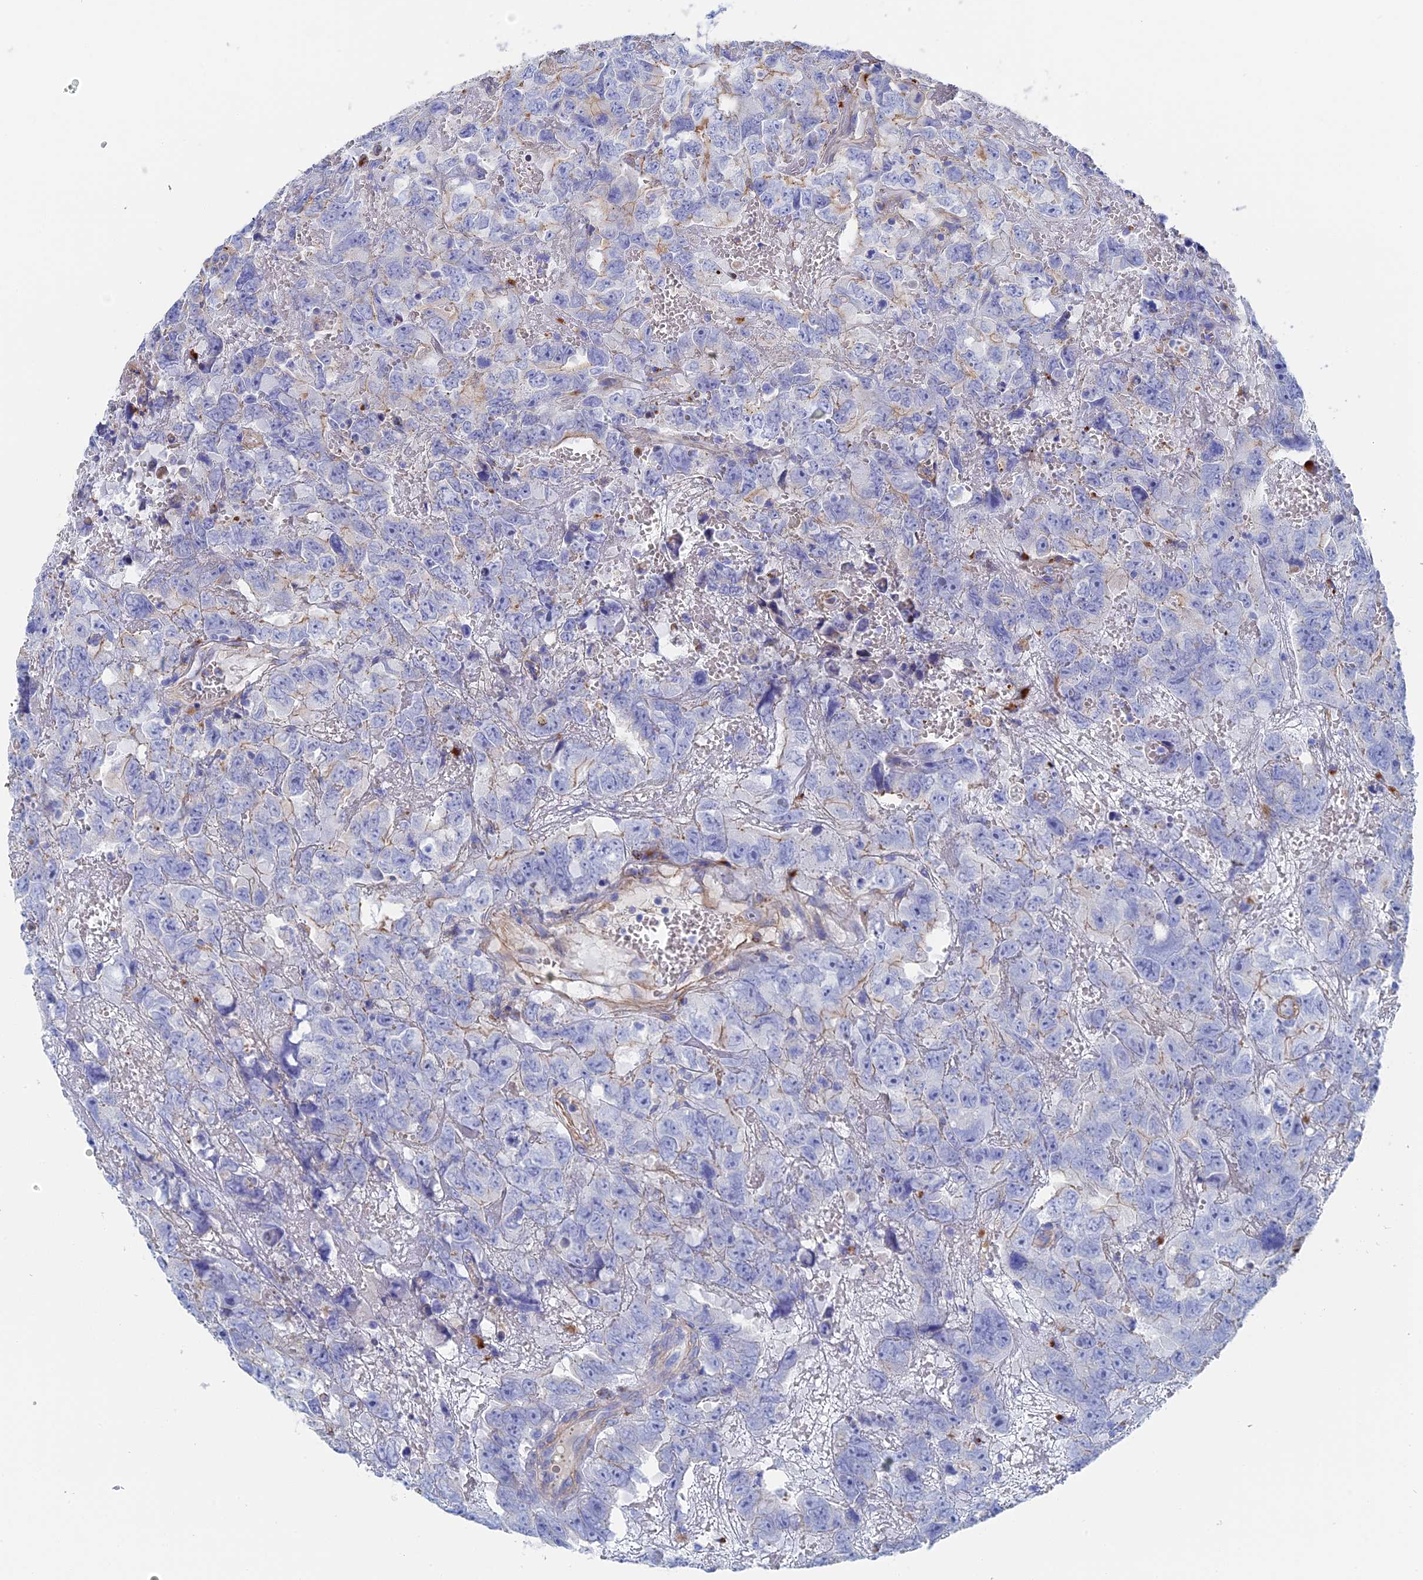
{"staining": {"intensity": "weak", "quantity": "<25%", "location": "cytoplasmic/membranous"}, "tissue": "testis cancer", "cell_type": "Tumor cells", "image_type": "cancer", "snomed": [{"axis": "morphology", "description": "Carcinoma, Embryonal, NOS"}, {"axis": "topography", "description": "Testis"}], "caption": "Photomicrograph shows no protein expression in tumor cells of testis embryonal carcinoma tissue.", "gene": "STRA6", "patient": {"sex": "male", "age": 45}}